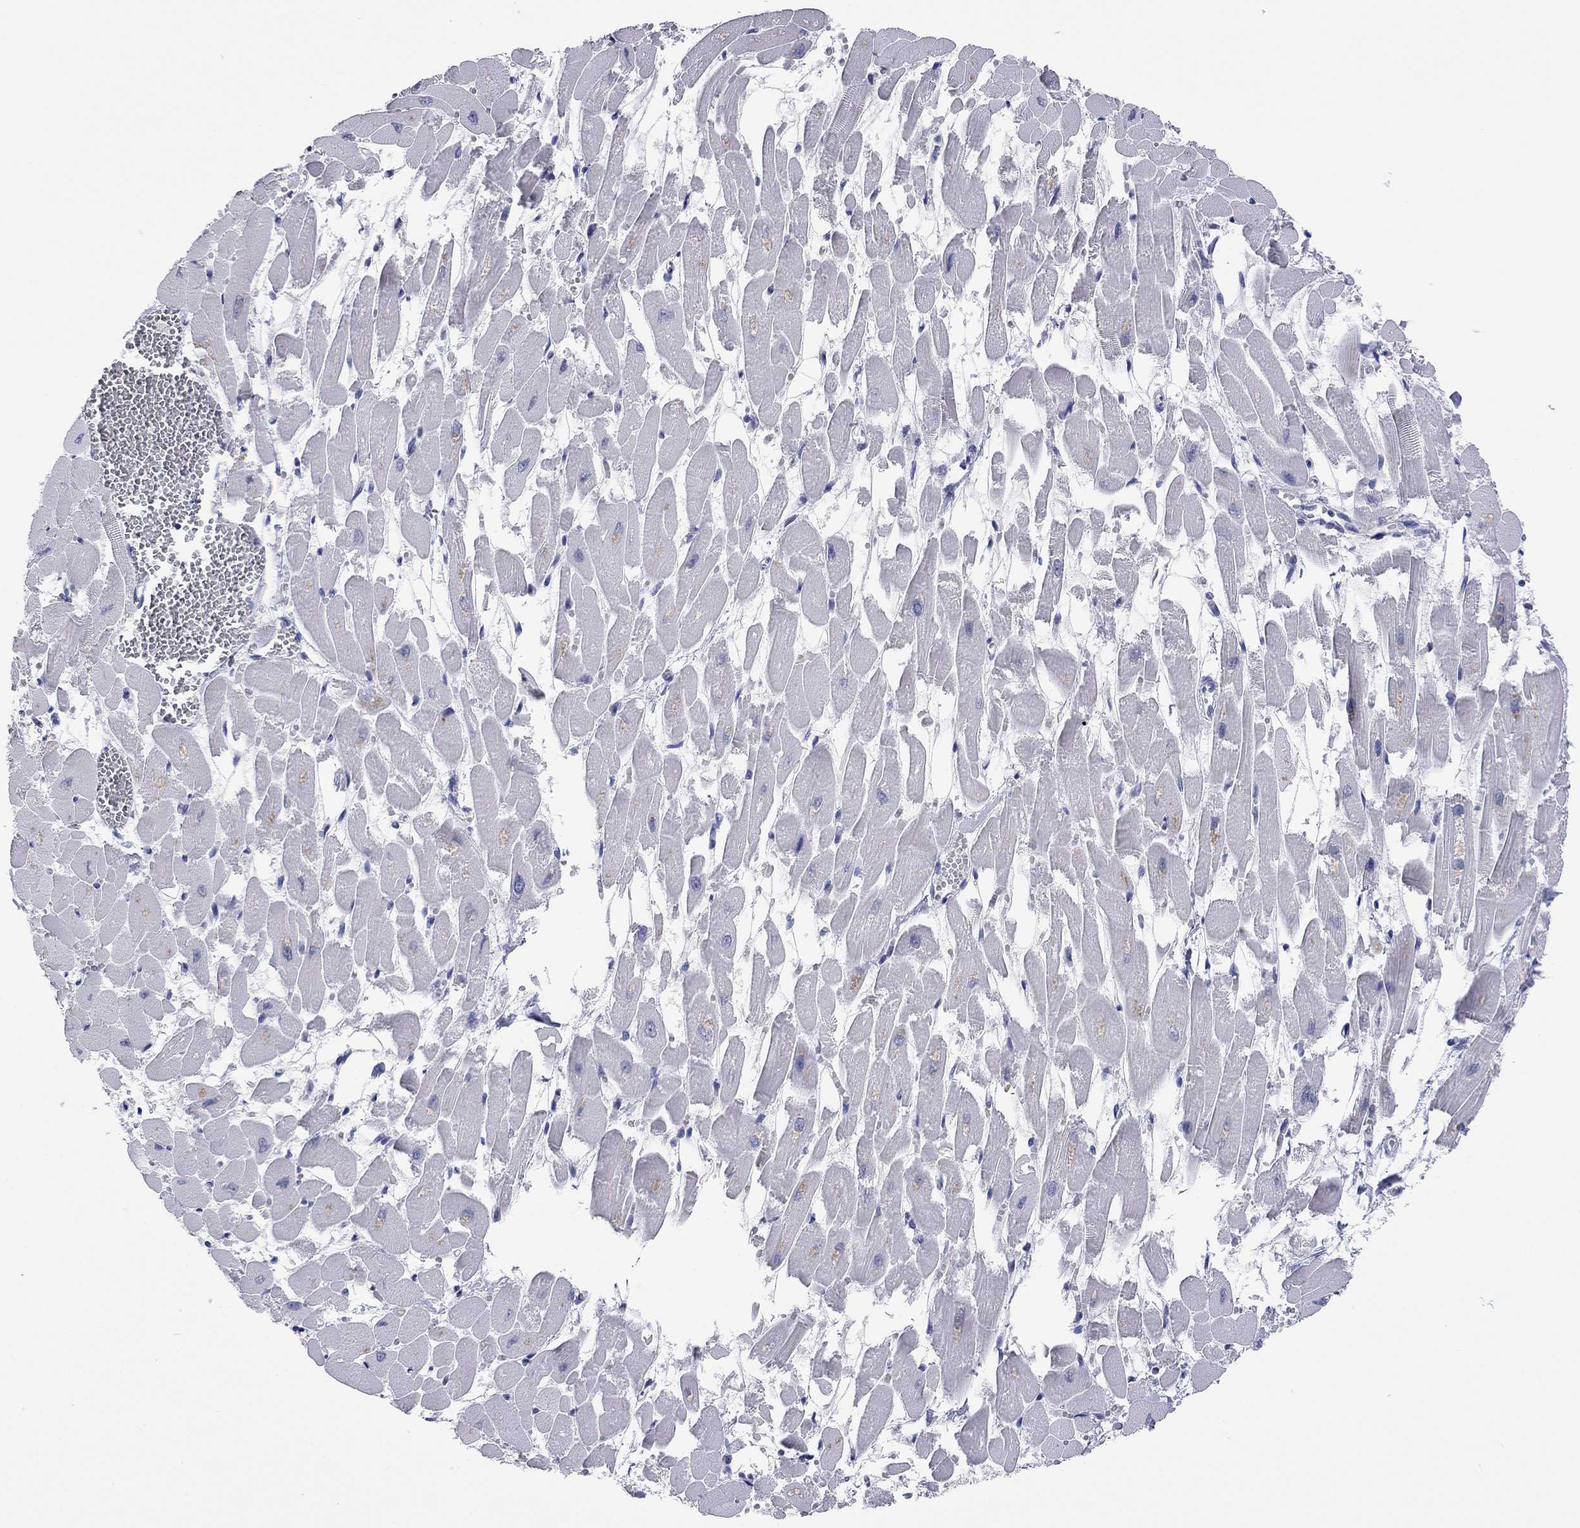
{"staining": {"intensity": "negative", "quantity": "none", "location": "none"}, "tissue": "heart muscle", "cell_type": "Cardiomyocytes", "image_type": "normal", "snomed": [{"axis": "morphology", "description": "Normal tissue, NOS"}, {"axis": "topography", "description": "Heart"}], "caption": "Heart muscle stained for a protein using immunohistochemistry (IHC) exhibits no positivity cardiomyocytes.", "gene": "ENSG00000269035", "patient": {"sex": "female", "age": 52}}